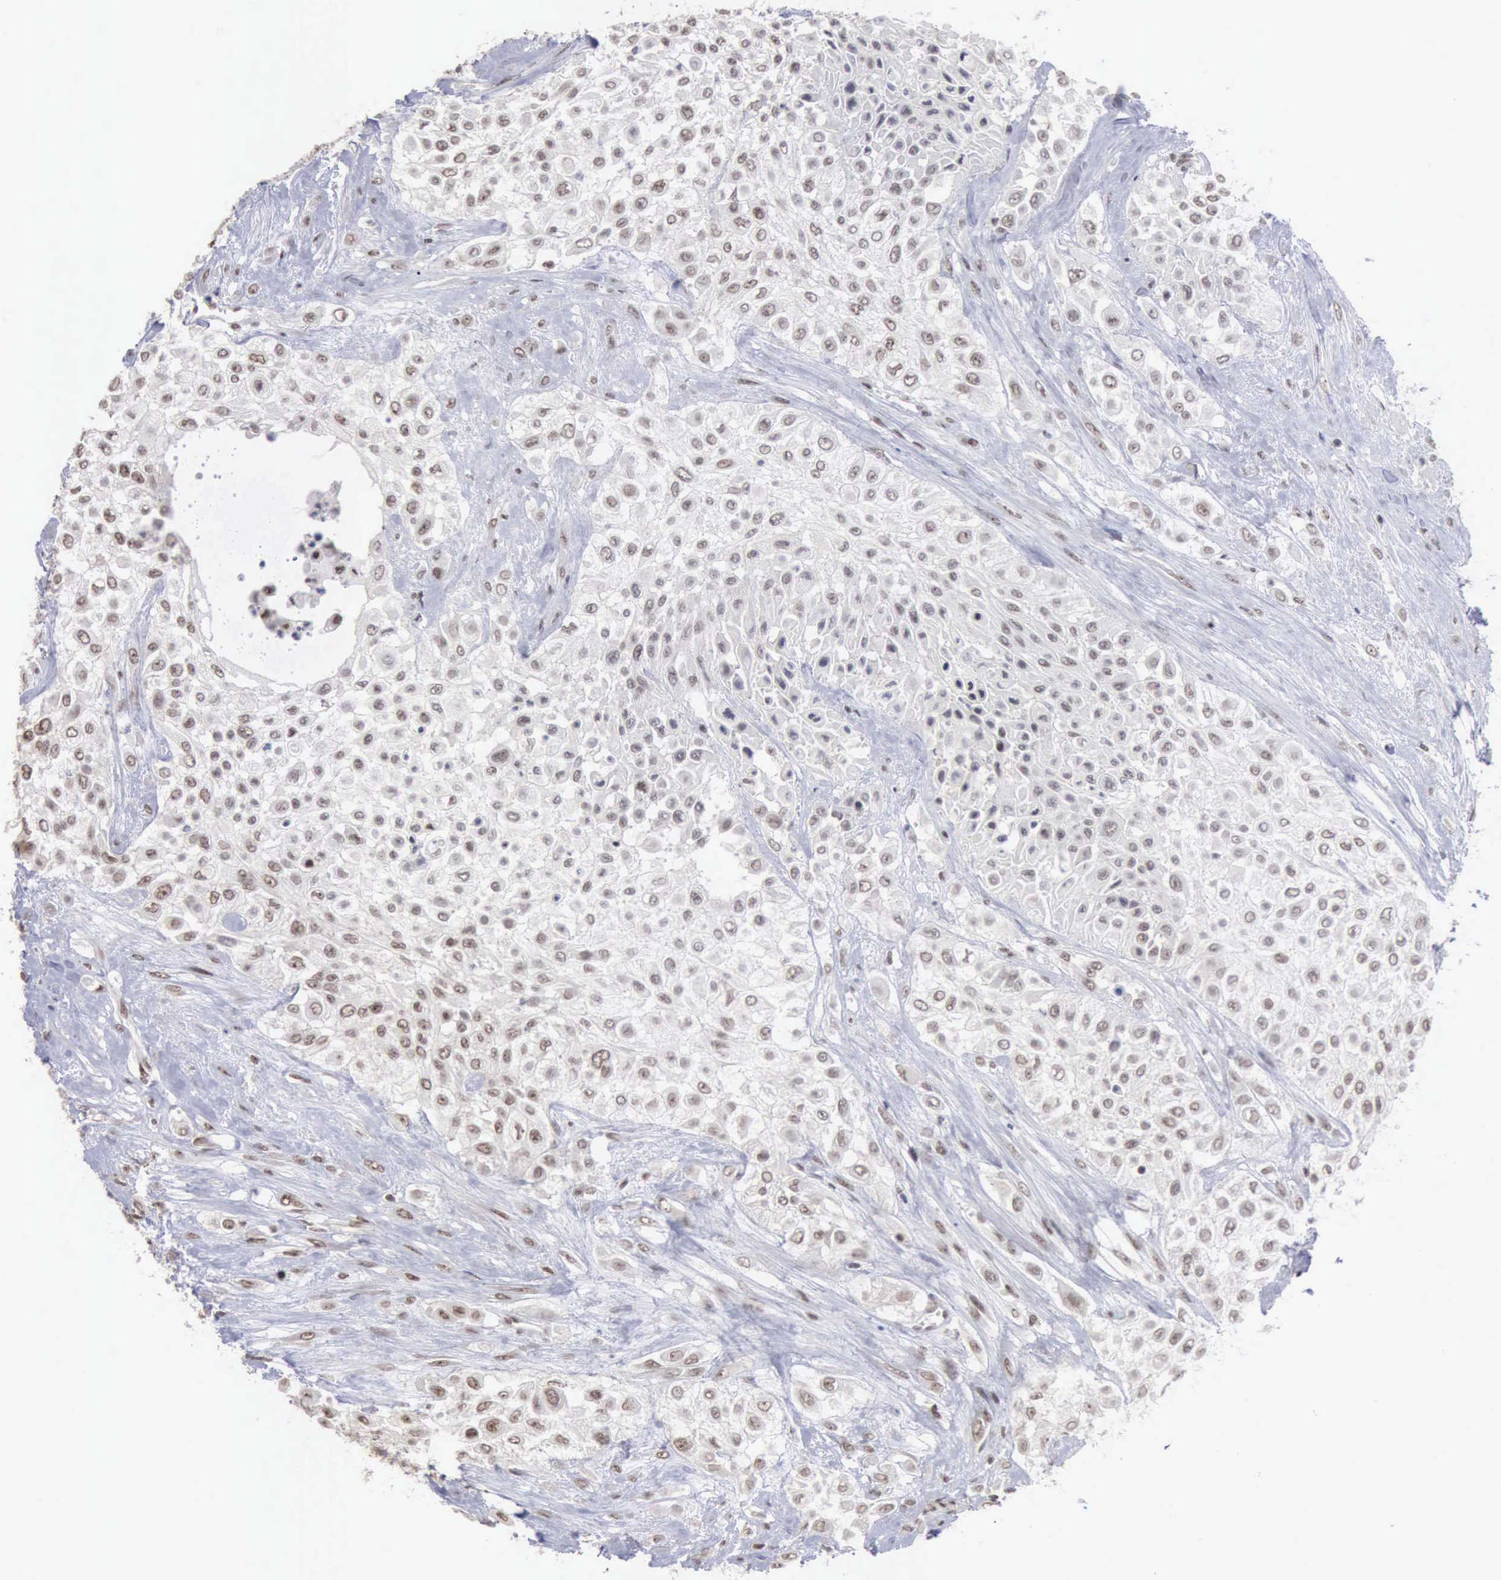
{"staining": {"intensity": "weak", "quantity": "25%-75%", "location": "nuclear"}, "tissue": "urothelial cancer", "cell_type": "Tumor cells", "image_type": "cancer", "snomed": [{"axis": "morphology", "description": "Urothelial carcinoma, High grade"}, {"axis": "topography", "description": "Urinary bladder"}], "caption": "About 25%-75% of tumor cells in urothelial cancer reveal weak nuclear protein expression as visualized by brown immunohistochemical staining.", "gene": "TAF1", "patient": {"sex": "male", "age": 57}}